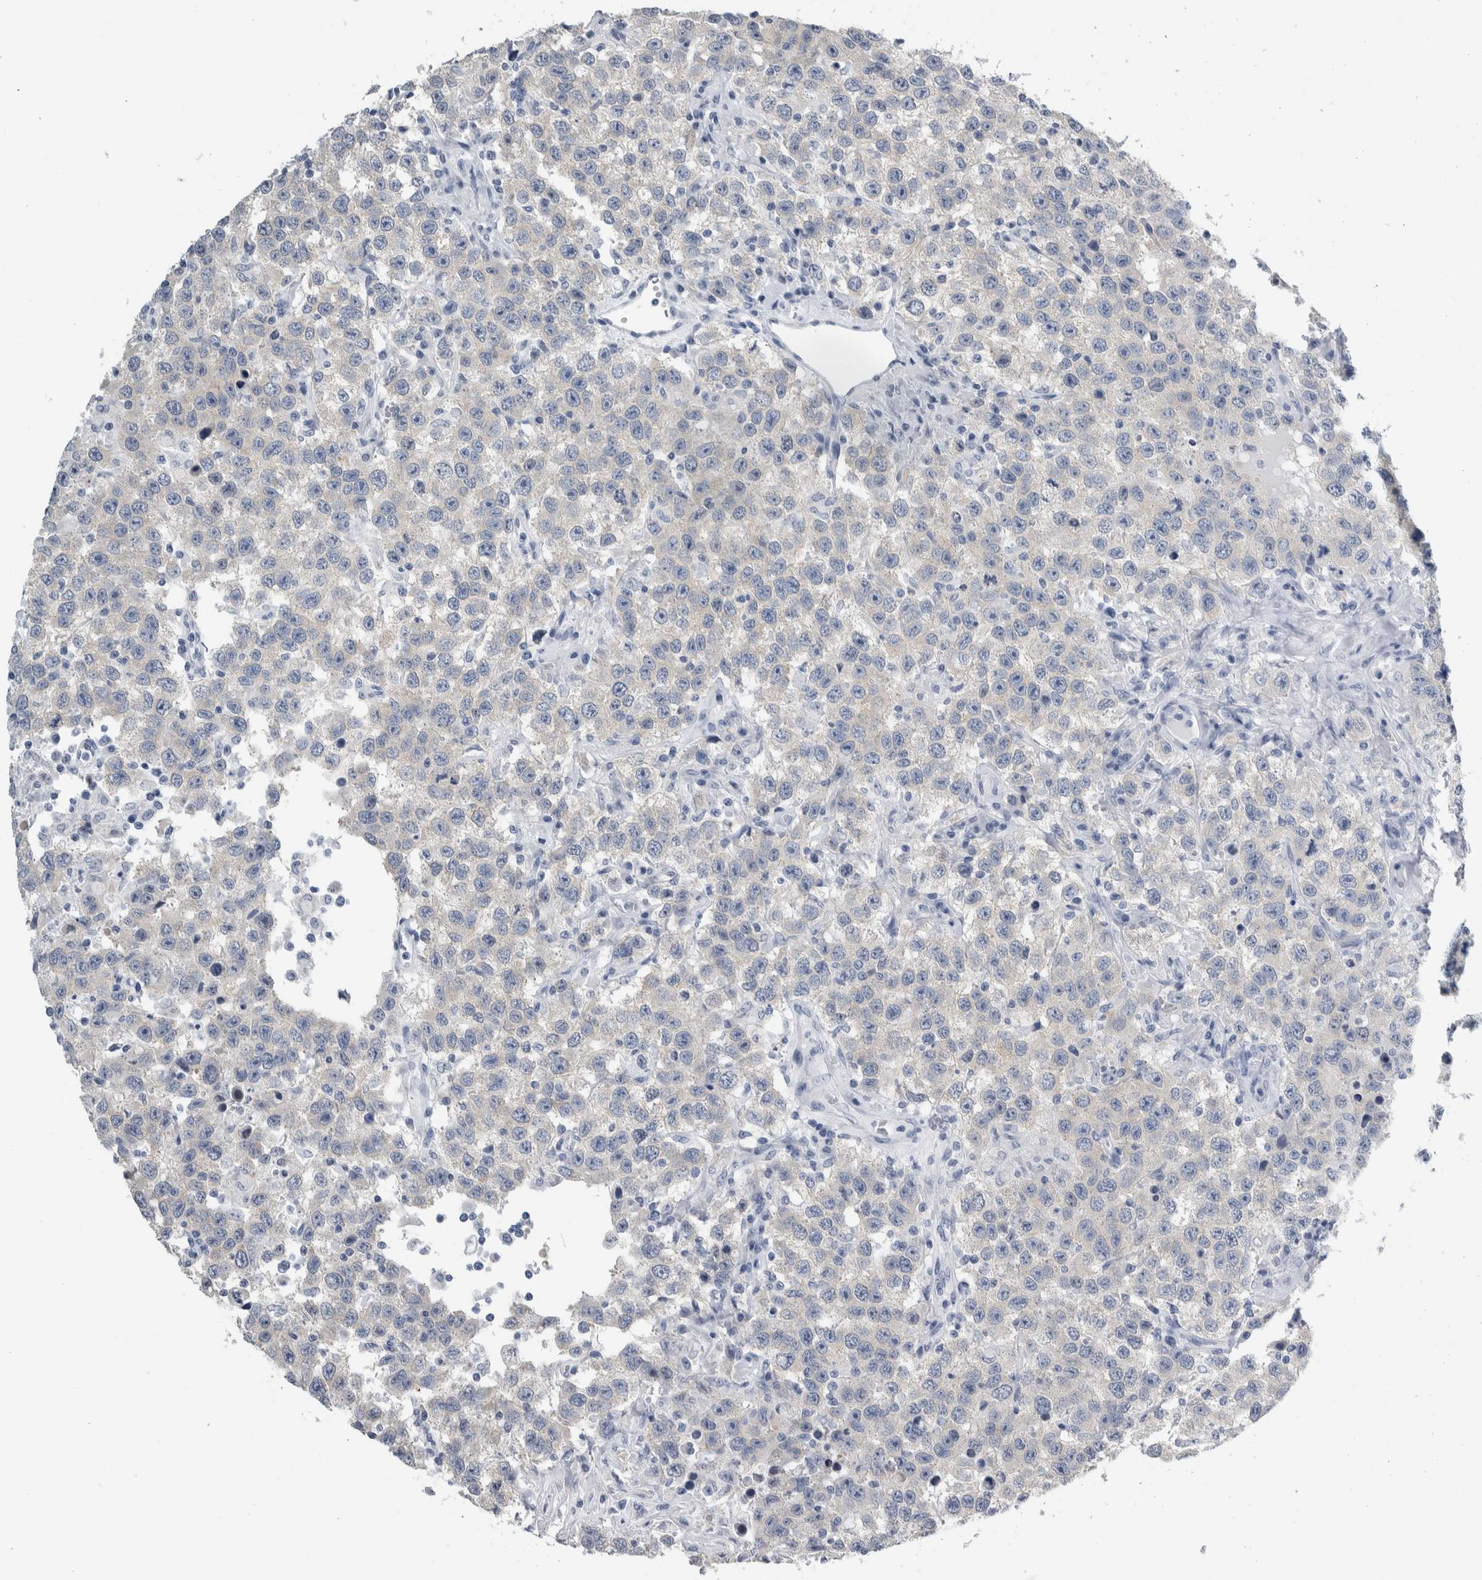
{"staining": {"intensity": "negative", "quantity": "none", "location": "none"}, "tissue": "testis cancer", "cell_type": "Tumor cells", "image_type": "cancer", "snomed": [{"axis": "morphology", "description": "Seminoma, NOS"}, {"axis": "topography", "description": "Testis"}], "caption": "This is a photomicrograph of IHC staining of testis seminoma, which shows no positivity in tumor cells.", "gene": "CDH17", "patient": {"sex": "male", "age": 41}}